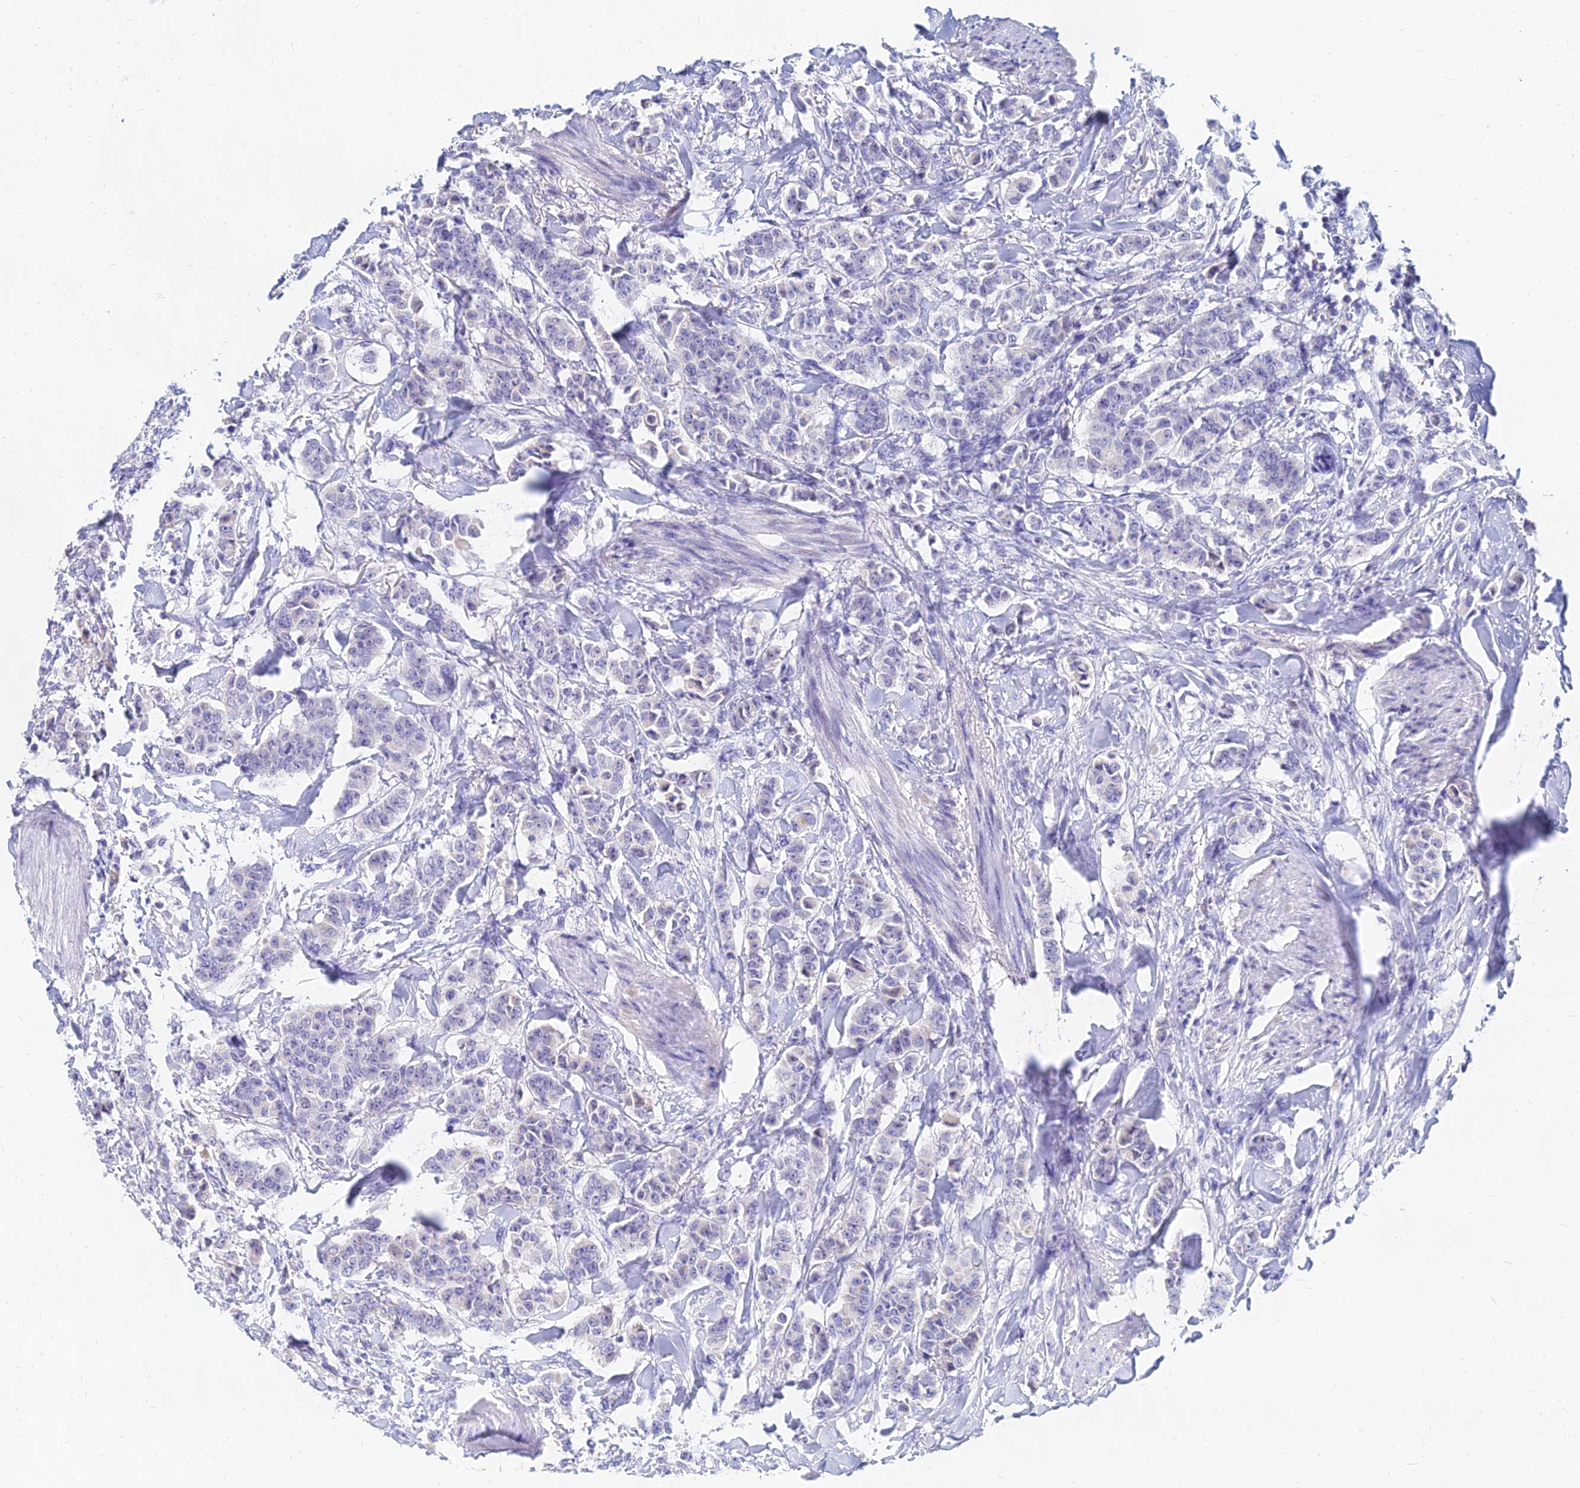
{"staining": {"intensity": "negative", "quantity": "none", "location": "none"}, "tissue": "breast cancer", "cell_type": "Tumor cells", "image_type": "cancer", "snomed": [{"axis": "morphology", "description": "Duct carcinoma"}, {"axis": "topography", "description": "Breast"}], "caption": "The IHC histopathology image has no significant positivity in tumor cells of breast invasive ductal carcinoma tissue.", "gene": "GOLGA6D", "patient": {"sex": "female", "age": 40}}